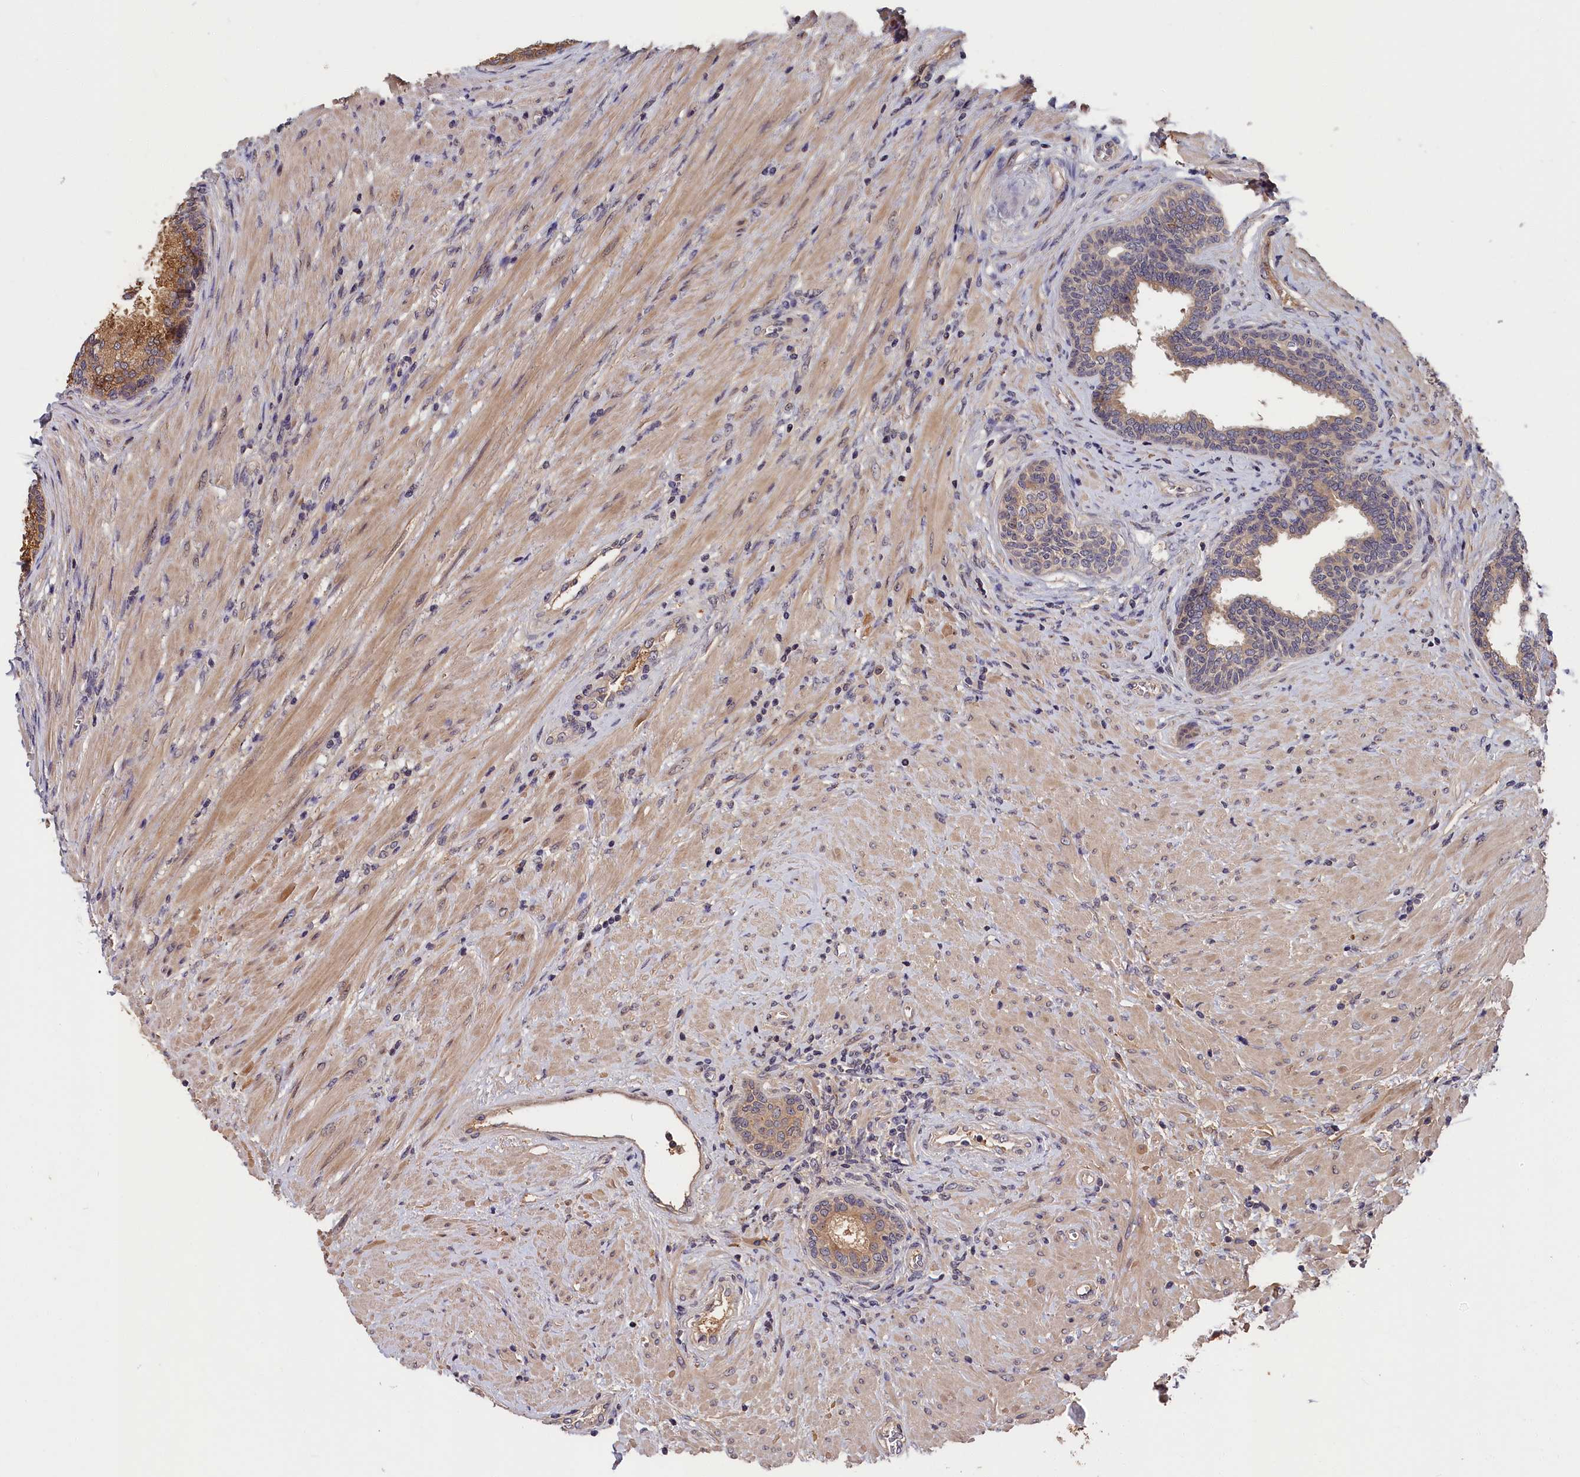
{"staining": {"intensity": "moderate", "quantity": ">75%", "location": "cytoplasmic/membranous"}, "tissue": "prostate", "cell_type": "Glandular cells", "image_type": "normal", "snomed": [{"axis": "morphology", "description": "Normal tissue, NOS"}, {"axis": "topography", "description": "Prostate"}], "caption": "This image displays unremarkable prostate stained with IHC to label a protein in brown. The cytoplasmic/membranous of glandular cells show moderate positivity for the protein. Nuclei are counter-stained blue.", "gene": "ITIH1", "patient": {"sex": "male", "age": 76}}